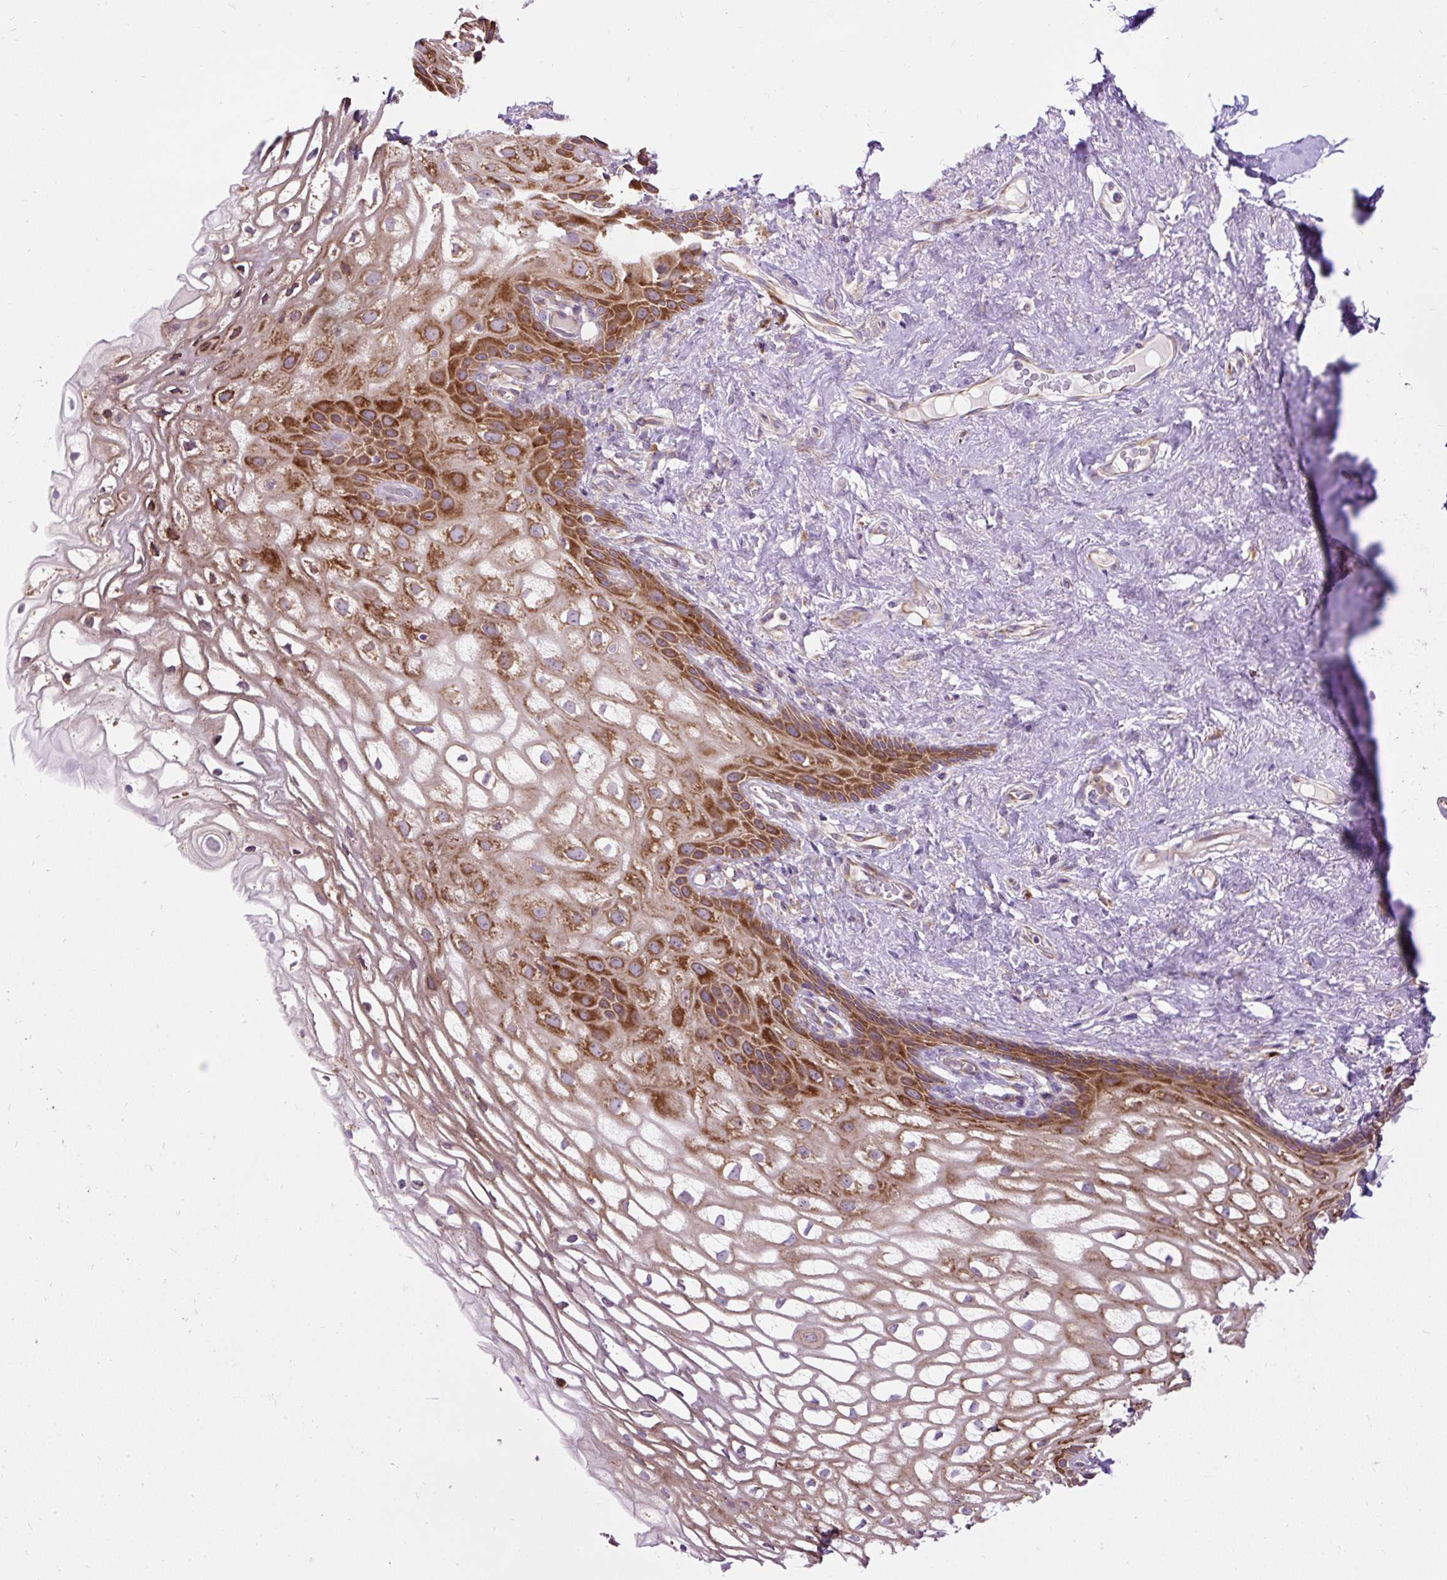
{"staining": {"intensity": "strong", "quantity": "25%-75%", "location": "cytoplasmic/membranous"}, "tissue": "vagina", "cell_type": "Squamous epithelial cells", "image_type": "normal", "snomed": [{"axis": "morphology", "description": "Normal tissue, NOS"}, {"axis": "morphology", "description": "Adenocarcinoma, NOS"}, {"axis": "topography", "description": "Rectum"}, {"axis": "topography", "description": "Vagina"}, {"axis": "topography", "description": "Peripheral nerve tissue"}], "caption": "Immunohistochemical staining of benign vagina exhibits high levels of strong cytoplasmic/membranous expression in approximately 25%-75% of squamous epithelial cells.", "gene": "RPS5", "patient": {"sex": "female", "age": 71}}